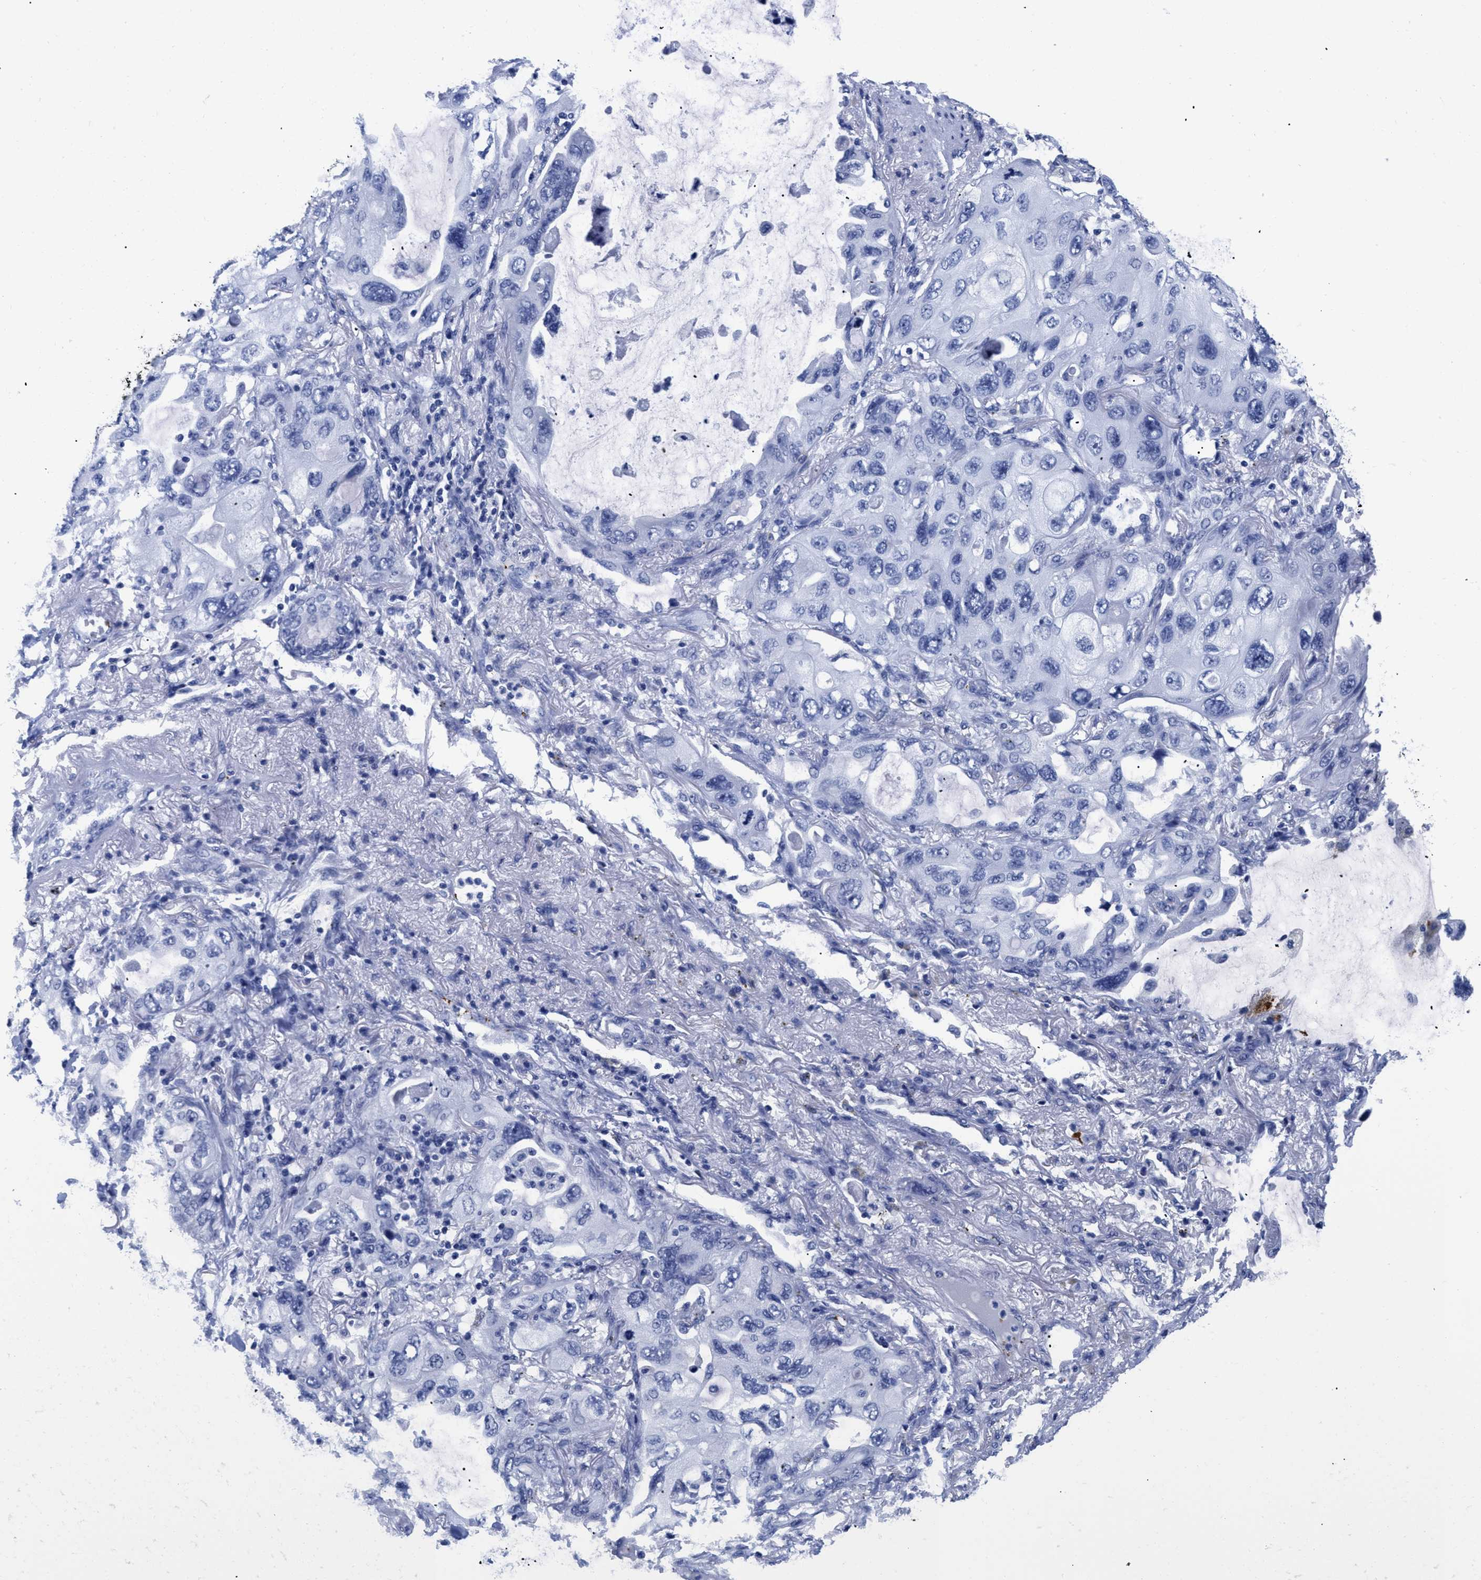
{"staining": {"intensity": "negative", "quantity": "none", "location": "none"}, "tissue": "lung cancer", "cell_type": "Tumor cells", "image_type": "cancer", "snomed": [{"axis": "morphology", "description": "Squamous cell carcinoma, NOS"}, {"axis": "topography", "description": "Lung"}], "caption": "High magnification brightfield microscopy of lung cancer stained with DAB (3,3'-diaminobenzidine) (brown) and counterstained with hematoxylin (blue): tumor cells show no significant positivity. (Brightfield microscopy of DAB (3,3'-diaminobenzidine) immunohistochemistry at high magnification).", "gene": "TREML1", "patient": {"sex": "female", "age": 73}}